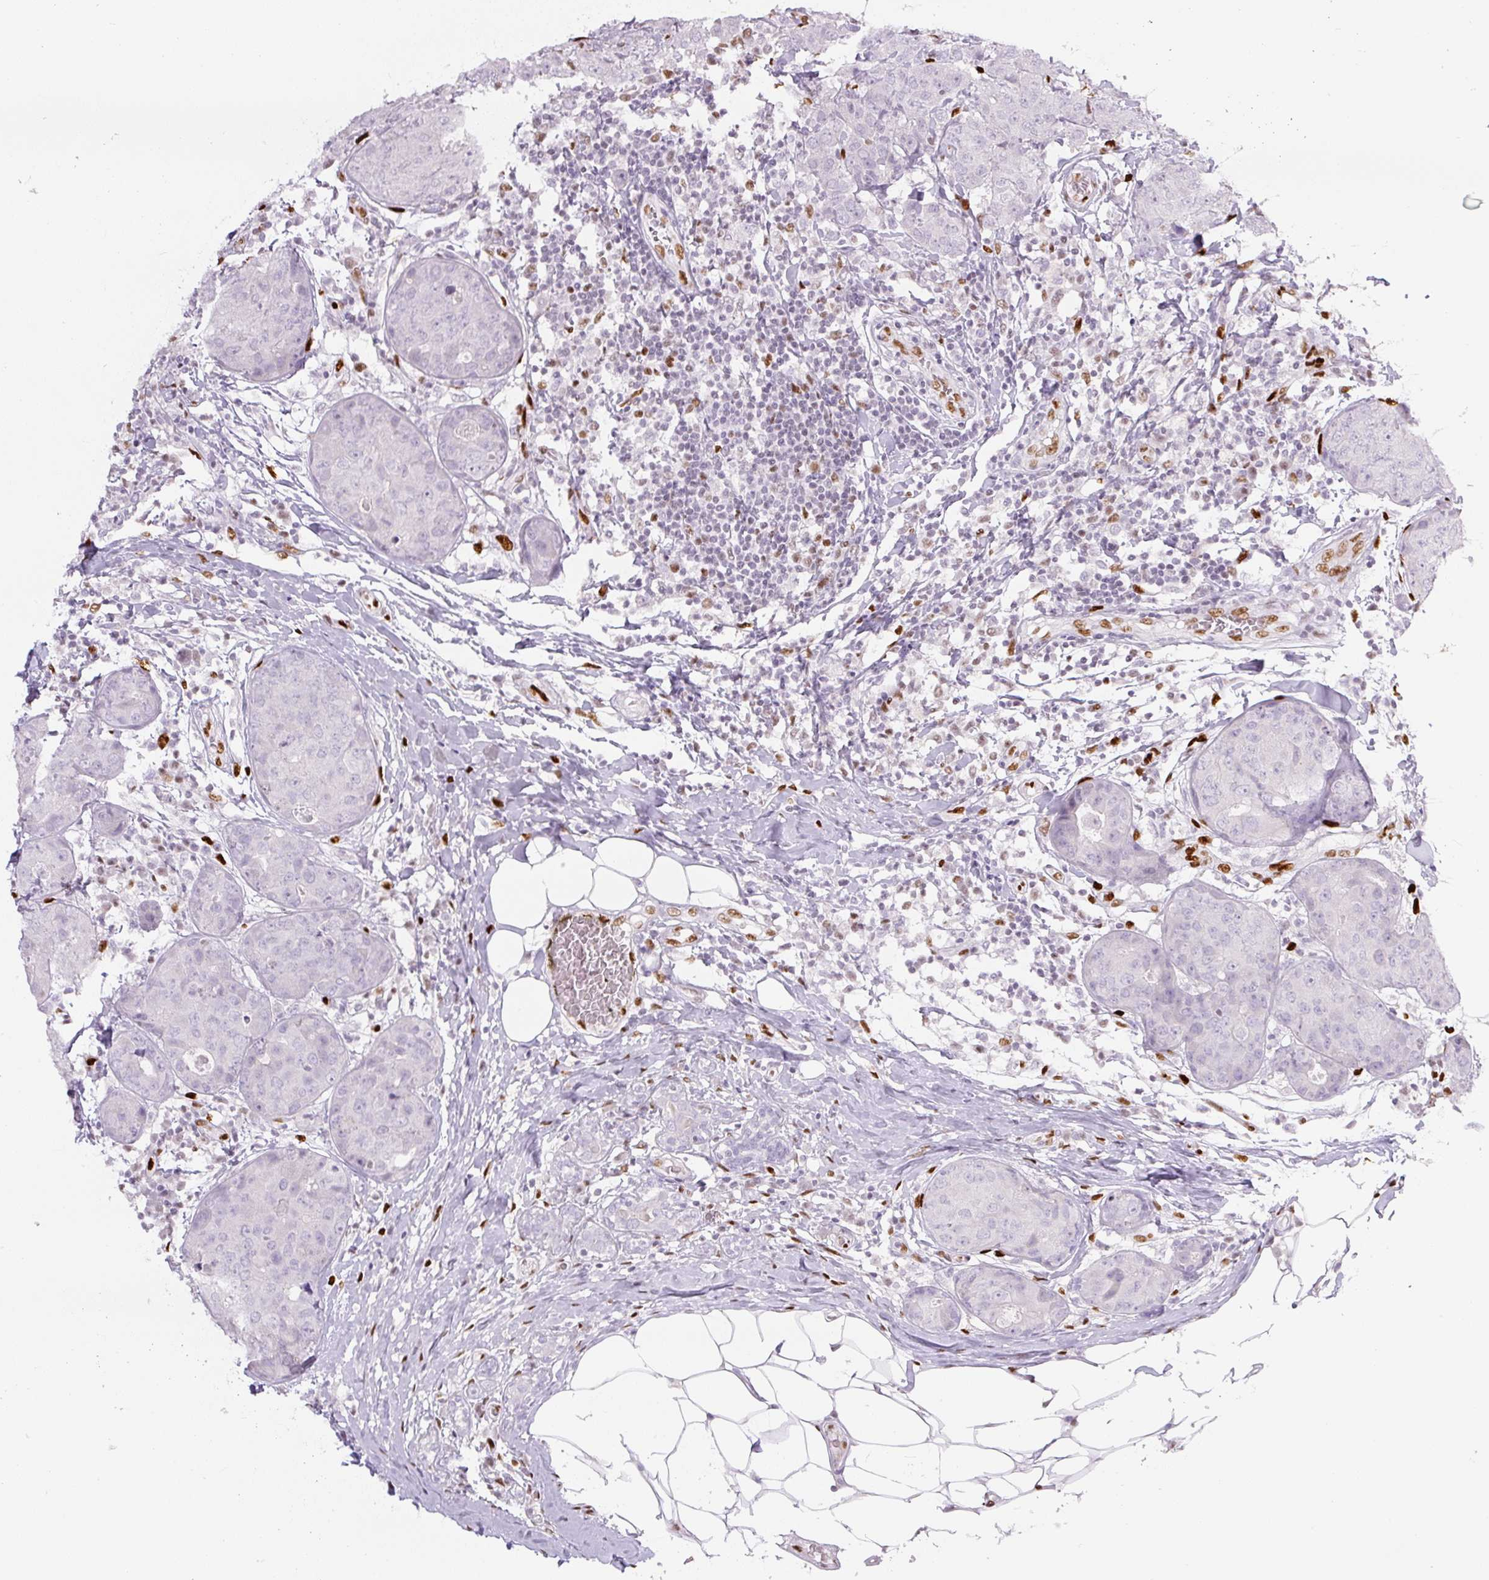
{"staining": {"intensity": "negative", "quantity": "none", "location": "none"}, "tissue": "breast cancer", "cell_type": "Tumor cells", "image_type": "cancer", "snomed": [{"axis": "morphology", "description": "Duct carcinoma"}, {"axis": "topography", "description": "Breast"}], "caption": "Immunohistochemistry histopathology image of neoplastic tissue: human breast cancer (invasive ductal carcinoma) stained with DAB demonstrates no significant protein staining in tumor cells.", "gene": "ZEB1", "patient": {"sex": "female", "age": 43}}